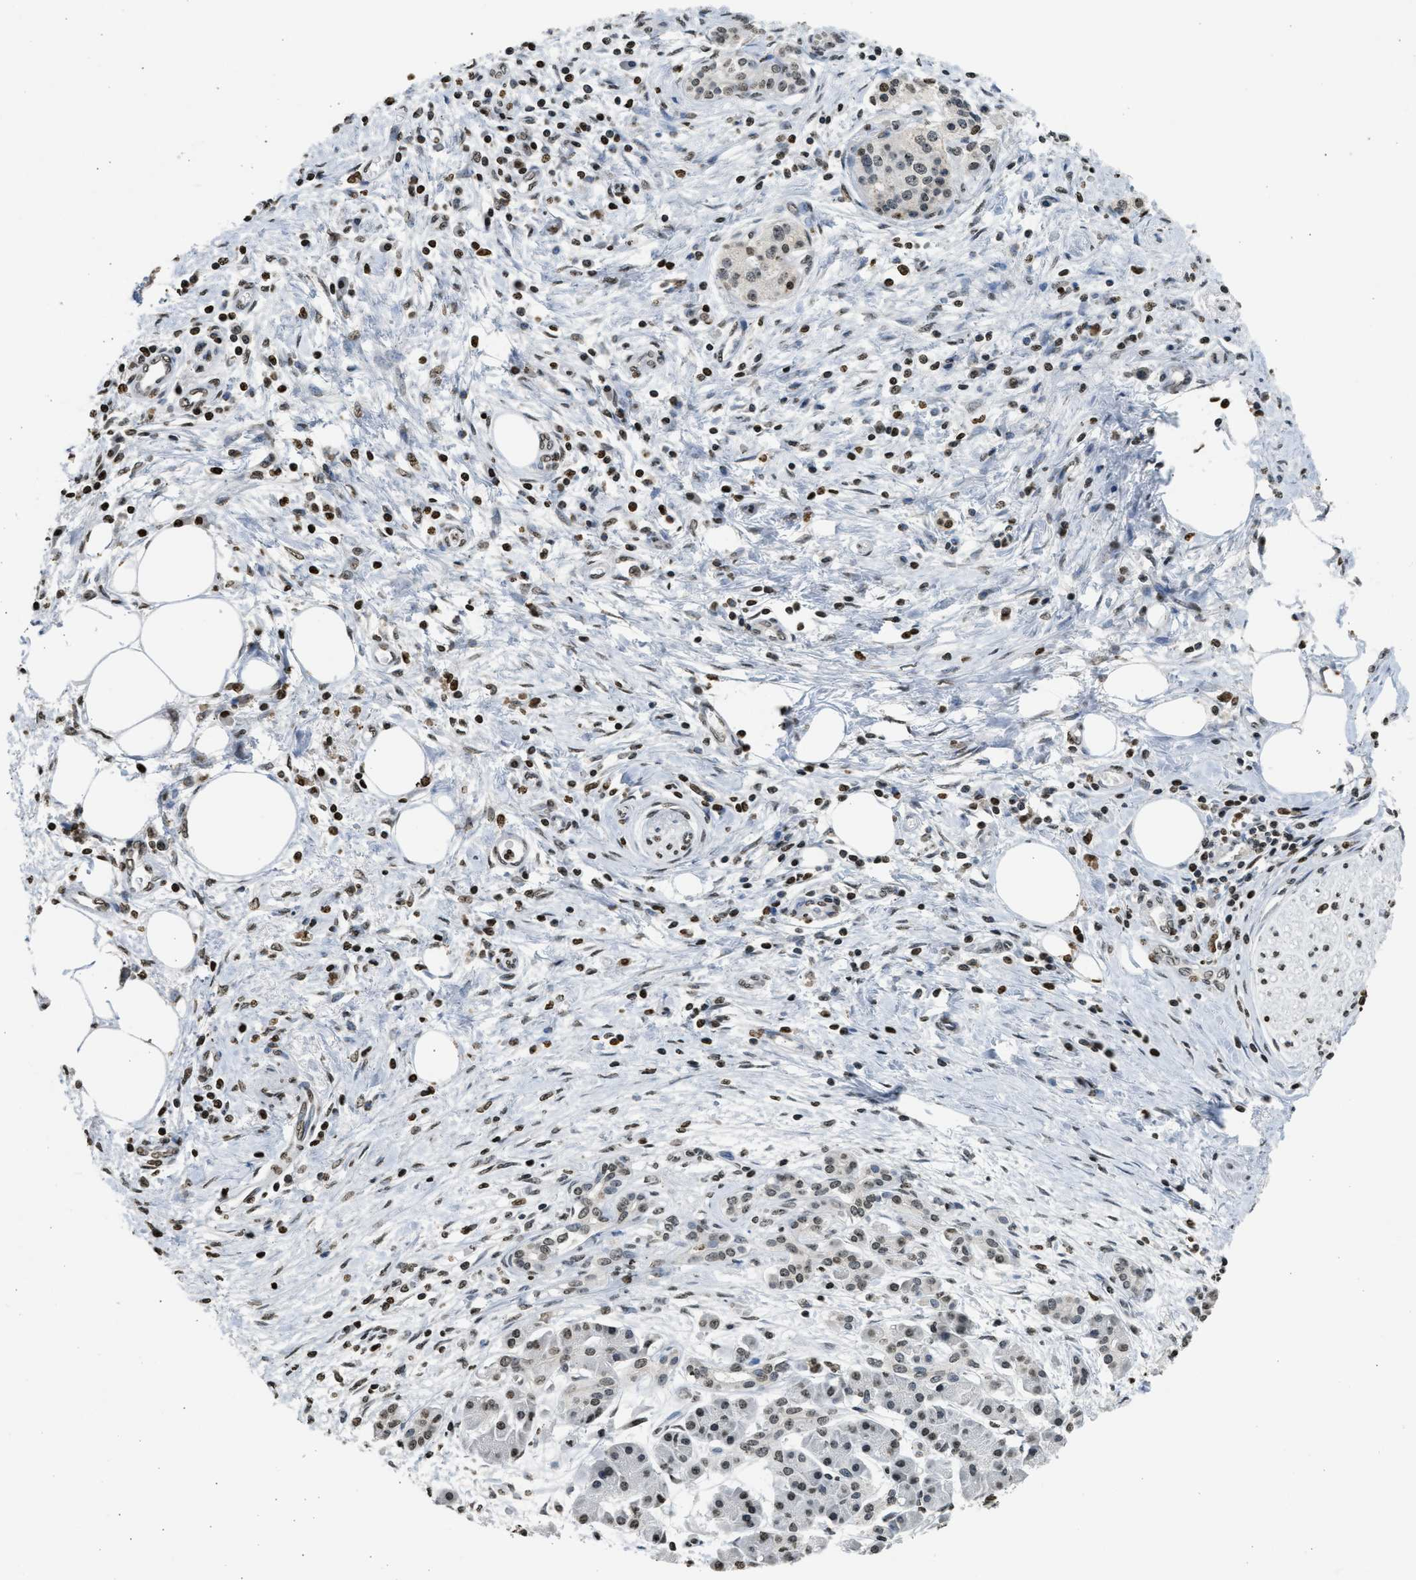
{"staining": {"intensity": "weak", "quantity": ">75%", "location": "nuclear"}, "tissue": "pancreatic cancer", "cell_type": "Tumor cells", "image_type": "cancer", "snomed": [{"axis": "morphology", "description": "Adenocarcinoma, NOS"}, {"axis": "topography", "description": "Pancreas"}], "caption": "Adenocarcinoma (pancreatic) tissue reveals weak nuclear expression in about >75% of tumor cells, visualized by immunohistochemistry. The protein is stained brown, and the nuclei are stained in blue (DAB IHC with brightfield microscopy, high magnification).", "gene": "RRAGC", "patient": {"sex": "female", "age": 70}}